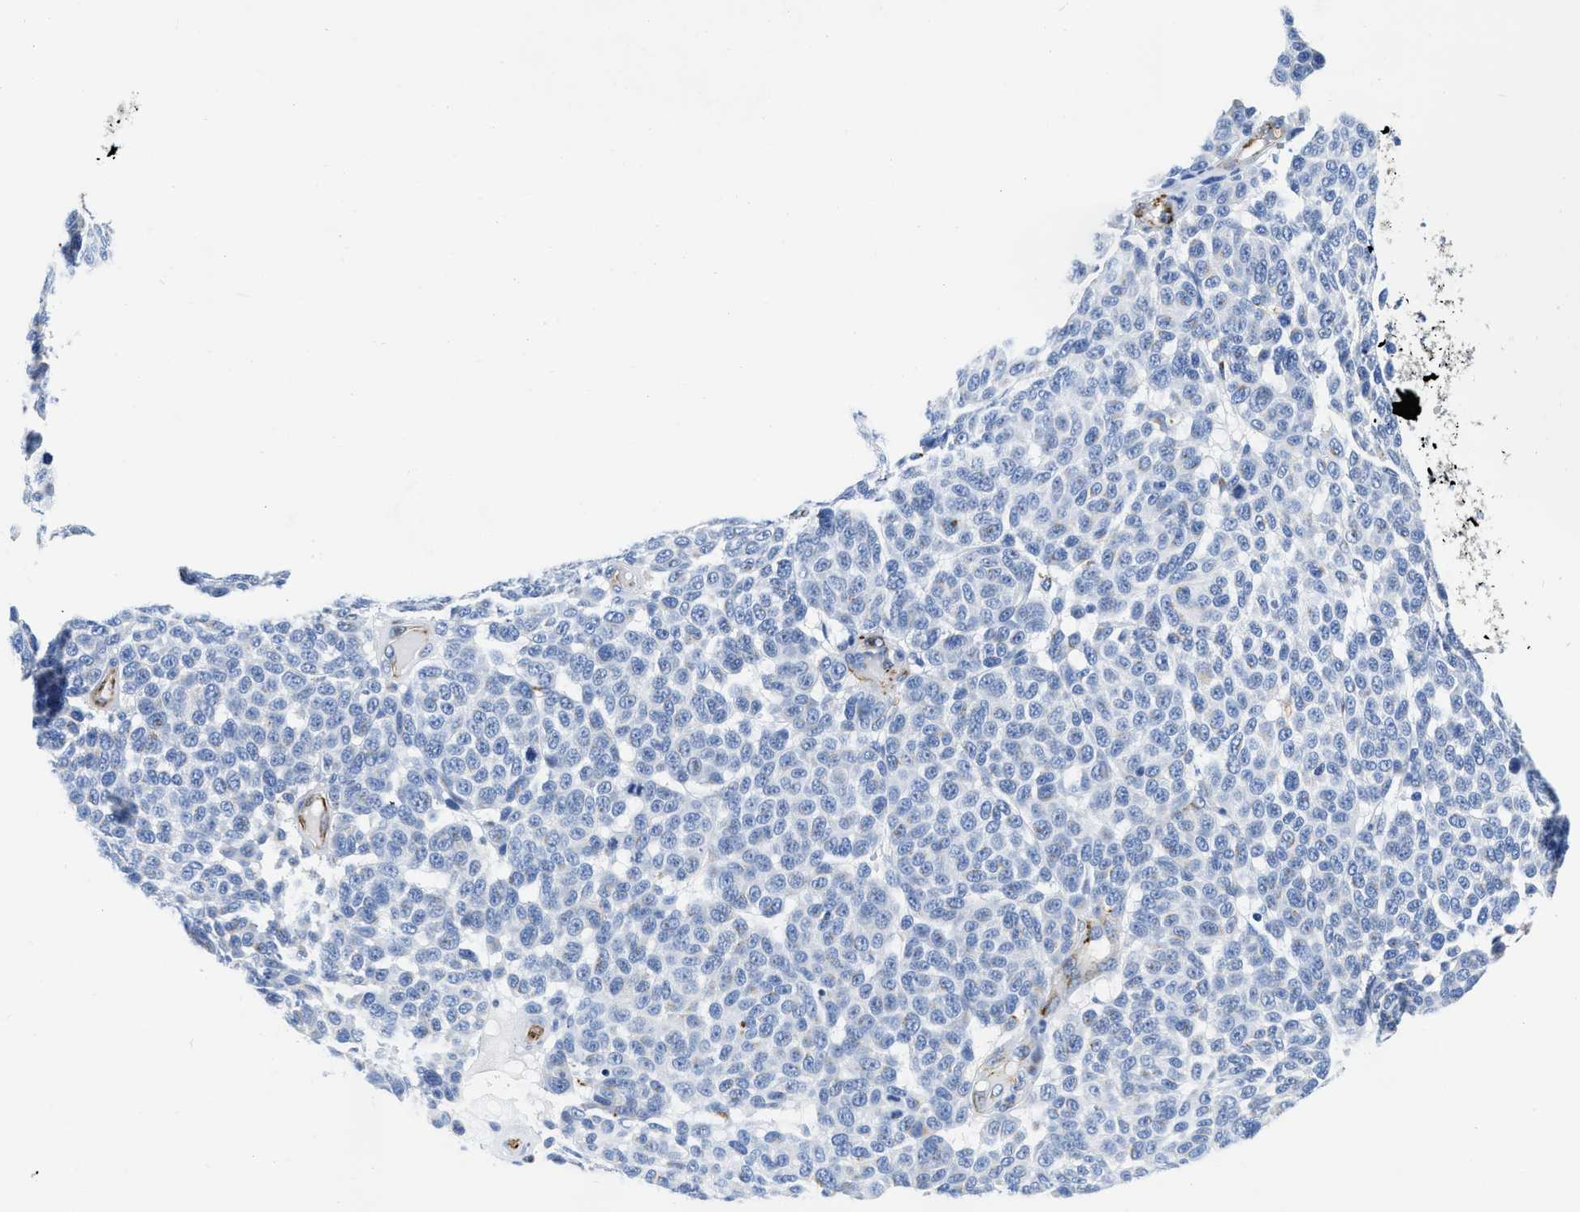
{"staining": {"intensity": "negative", "quantity": "none", "location": "none"}, "tissue": "melanoma", "cell_type": "Tumor cells", "image_type": "cancer", "snomed": [{"axis": "morphology", "description": "Malignant melanoma, NOS"}, {"axis": "topography", "description": "Skin"}], "caption": "Malignant melanoma stained for a protein using IHC demonstrates no positivity tumor cells.", "gene": "TVP23B", "patient": {"sex": "male", "age": 59}}